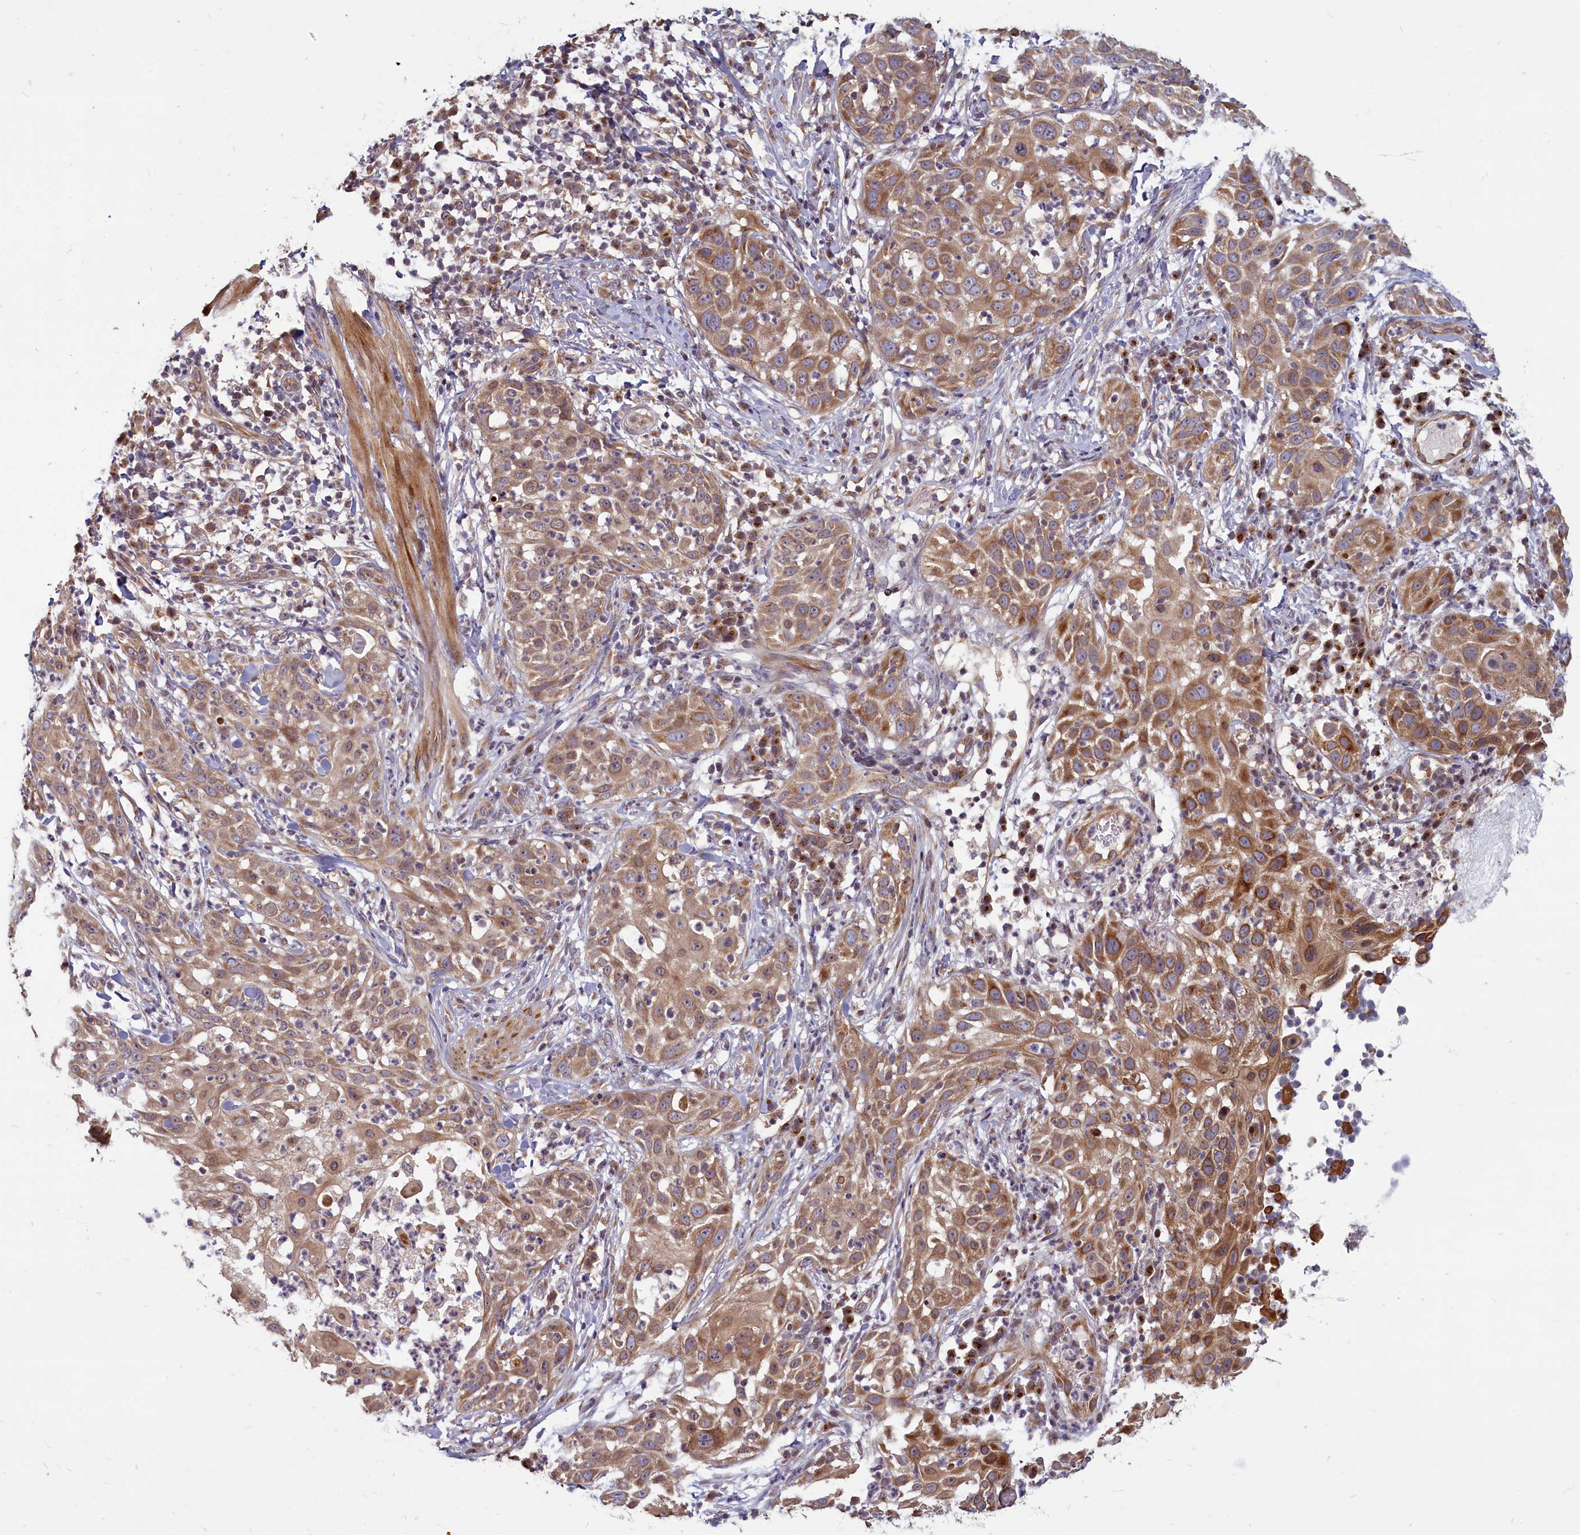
{"staining": {"intensity": "moderate", "quantity": ">75%", "location": "cytoplasmic/membranous"}, "tissue": "skin cancer", "cell_type": "Tumor cells", "image_type": "cancer", "snomed": [{"axis": "morphology", "description": "Squamous cell carcinoma, NOS"}, {"axis": "topography", "description": "Skin"}], "caption": "Protein expression by IHC reveals moderate cytoplasmic/membranous positivity in approximately >75% of tumor cells in squamous cell carcinoma (skin).", "gene": "MYCBP", "patient": {"sex": "female", "age": 44}}